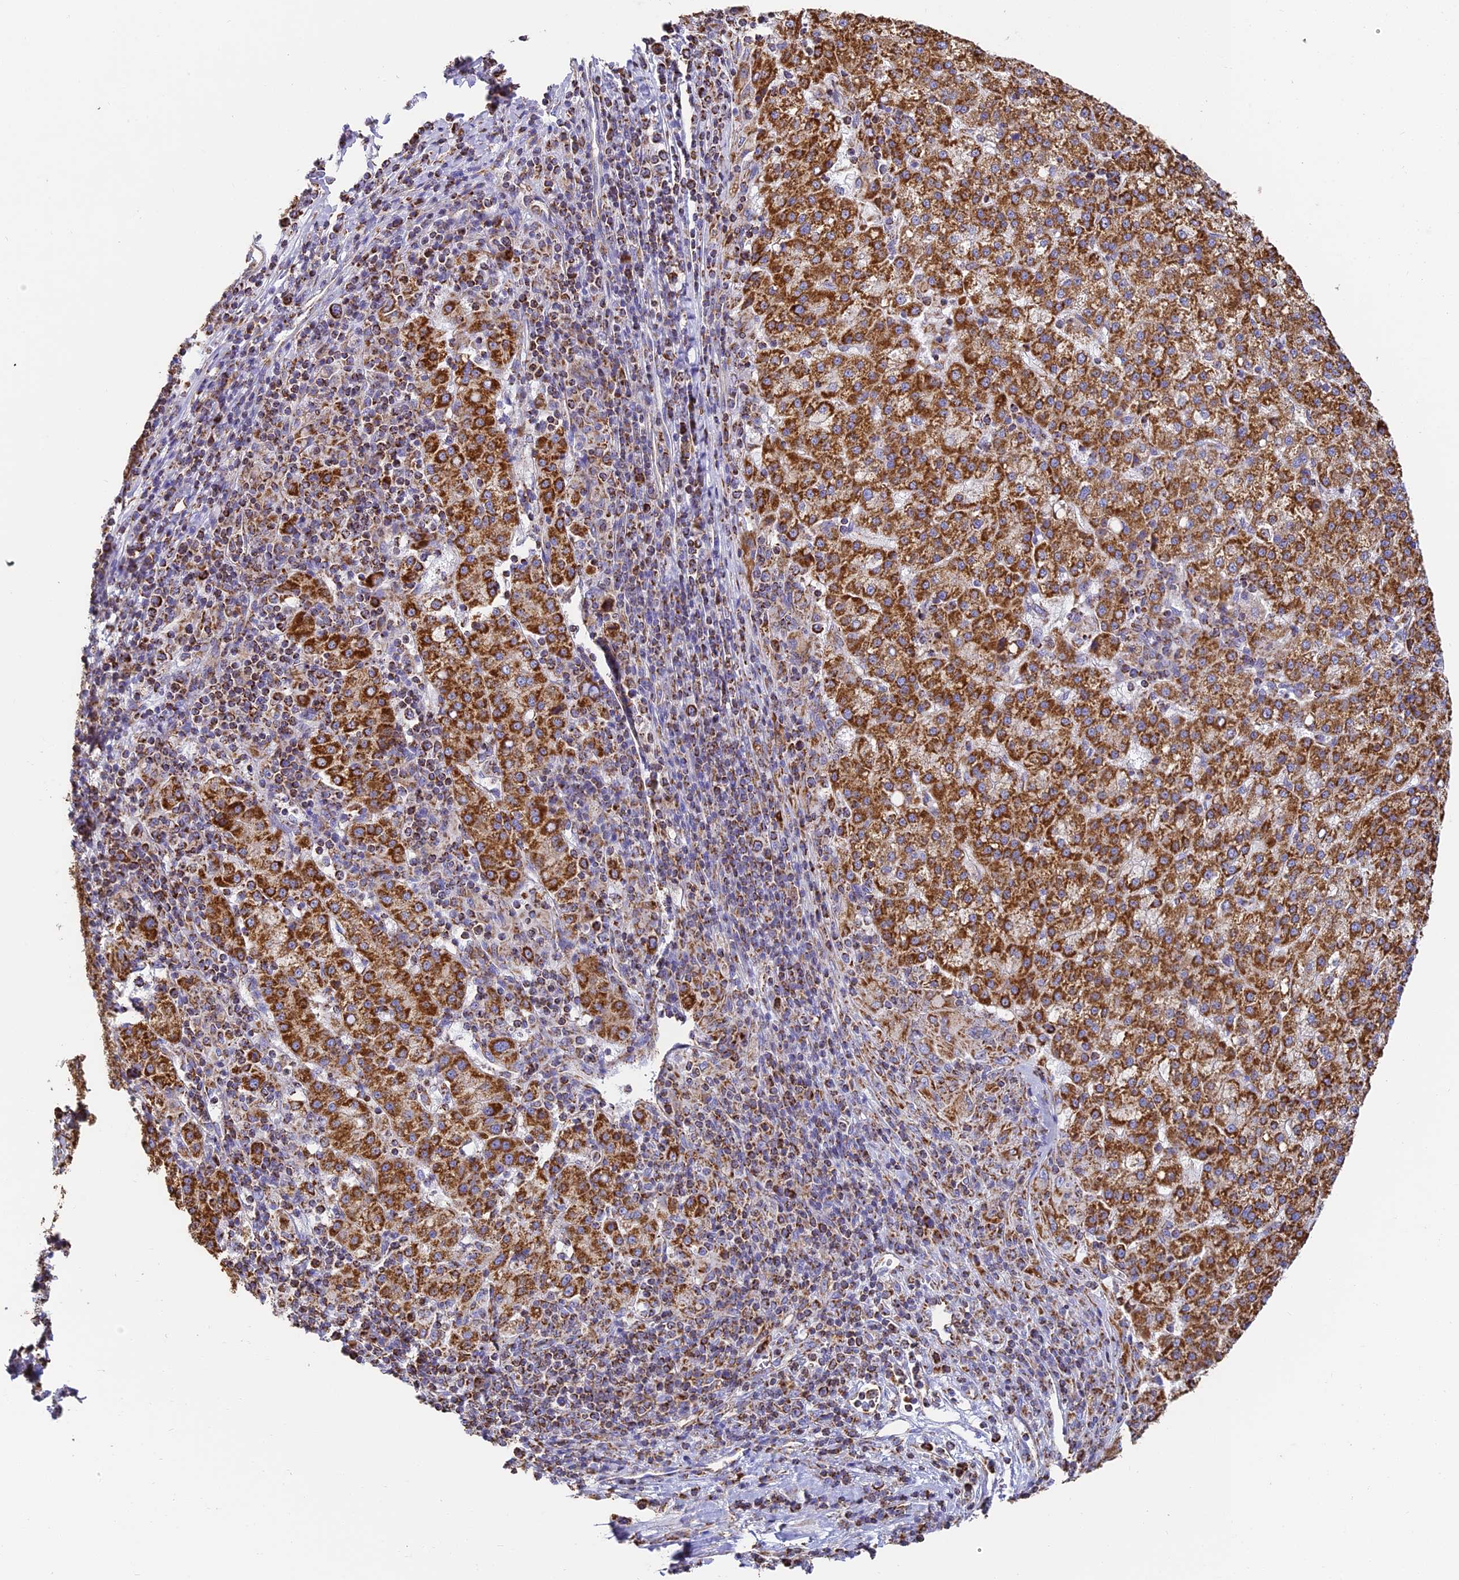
{"staining": {"intensity": "strong", "quantity": ">75%", "location": "cytoplasmic/membranous"}, "tissue": "liver cancer", "cell_type": "Tumor cells", "image_type": "cancer", "snomed": [{"axis": "morphology", "description": "Carcinoma, Hepatocellular, NOS"}, {"axis": "topography", "description": "Liver"}], "caption": "High-magnification brightfield microscopy of liver hepatocellular carcinoma stained with DAB (brown) and counterstained with hematoxylin (blue). tumor cells exhibit strong cytoplasmic/membranous expression is identified in about>75% of cells.", "gene": "COX6C", "patient": {"sex": "female", "age": 58}}